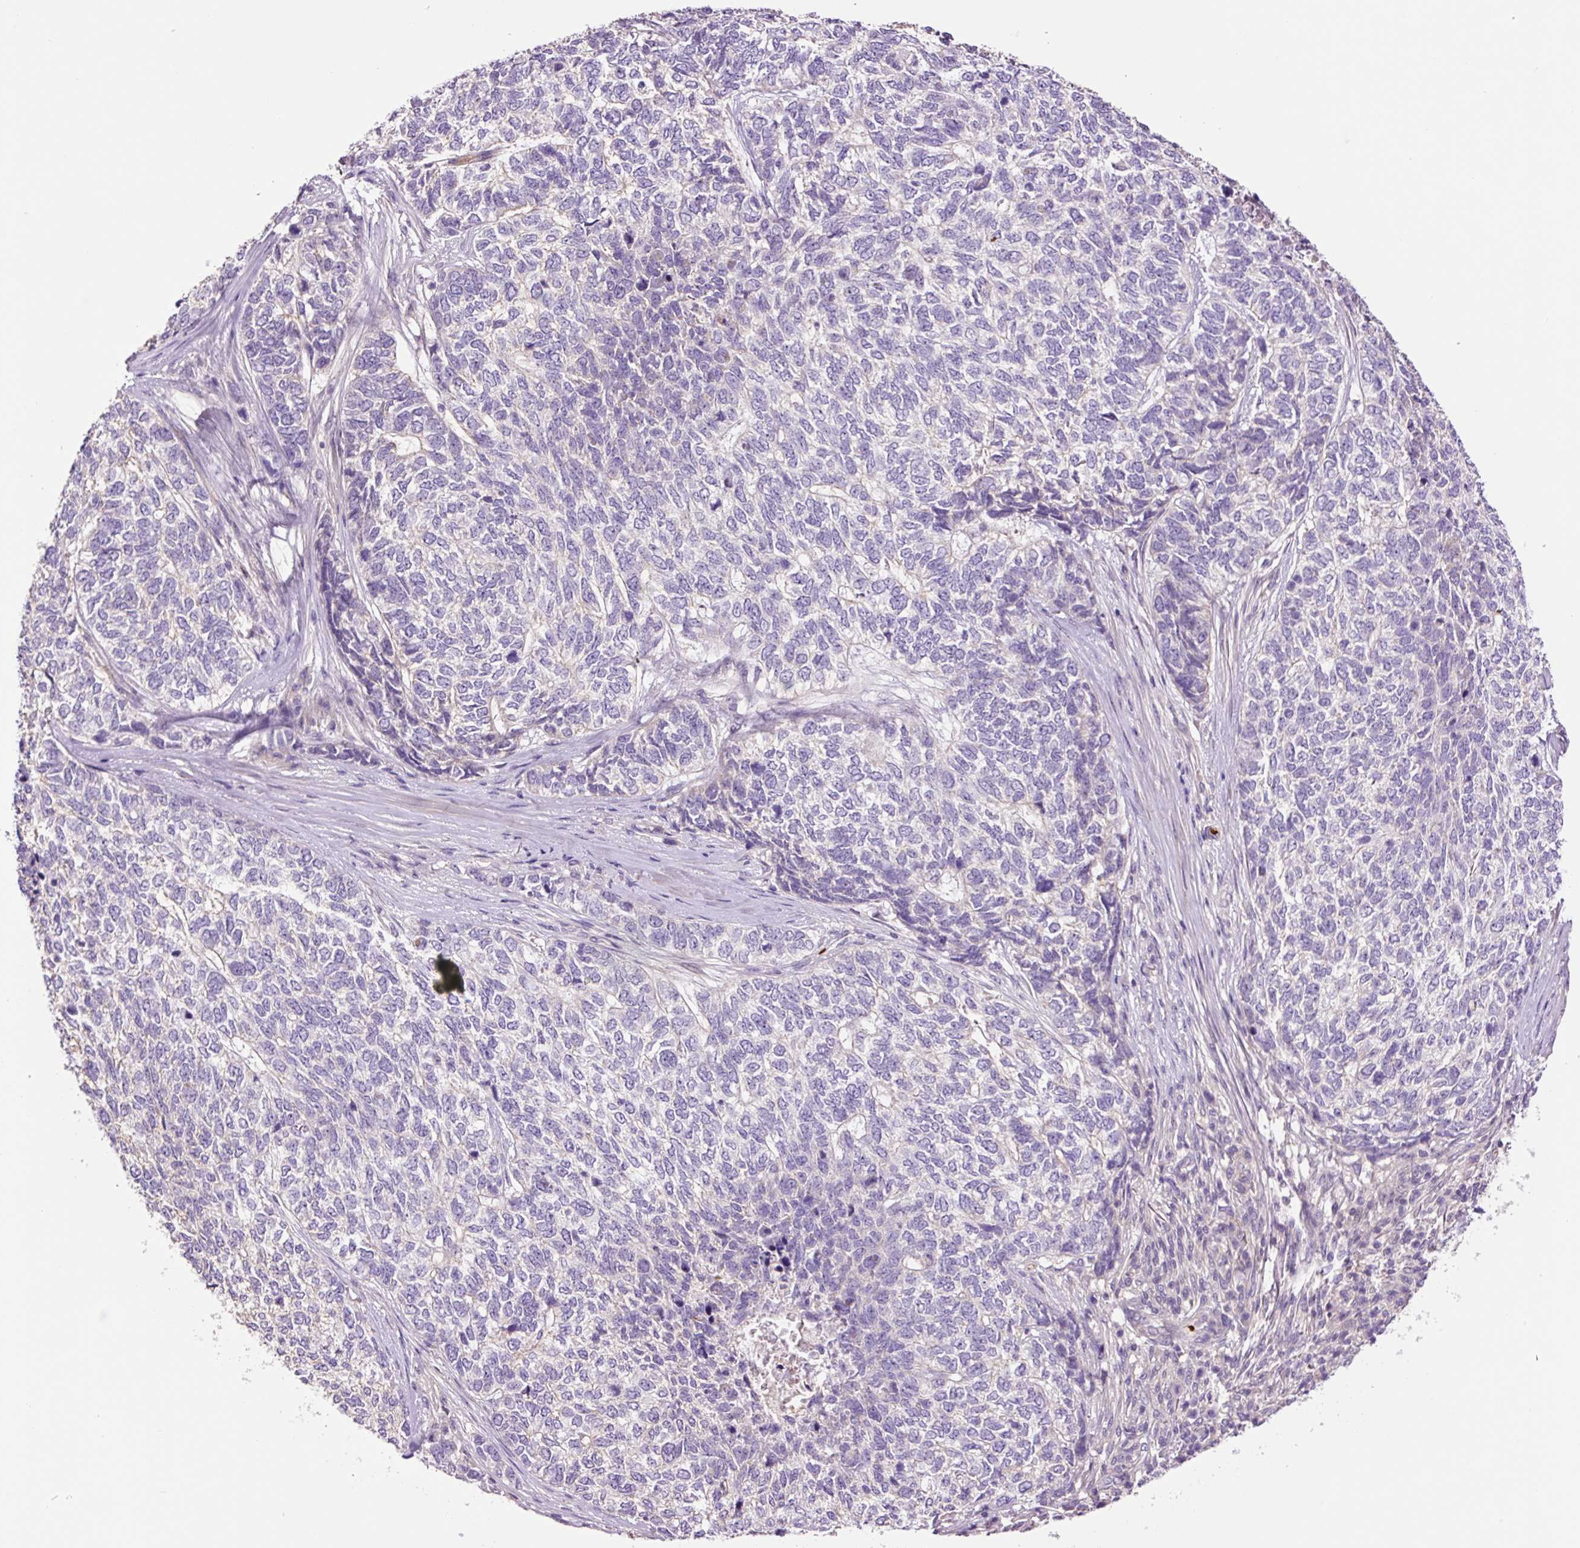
{"staining": {"intensity": "negative", "quantity": "none", "location": "none"}, "tissue": "skin cancer", "cell_type": "Tumor cells", "image_type": "cancer", "snomed": [{"axis": "morphology", "description": "Basal cell carcinoma"}, {"axis": "topography", "description": "Skin"}], "caption": "The histopathology image demonstrates no significant positivity in tumor cells of basal cell carcinoma (skin). (Stains: DAB (3,3'-diaminobenzidine) IHC with hematoxylin counter stain, Microscopy: brightfield microscopy at high magnification).", "gene": "TMEM235", "patient": {"sex": "female", "age": 65}}